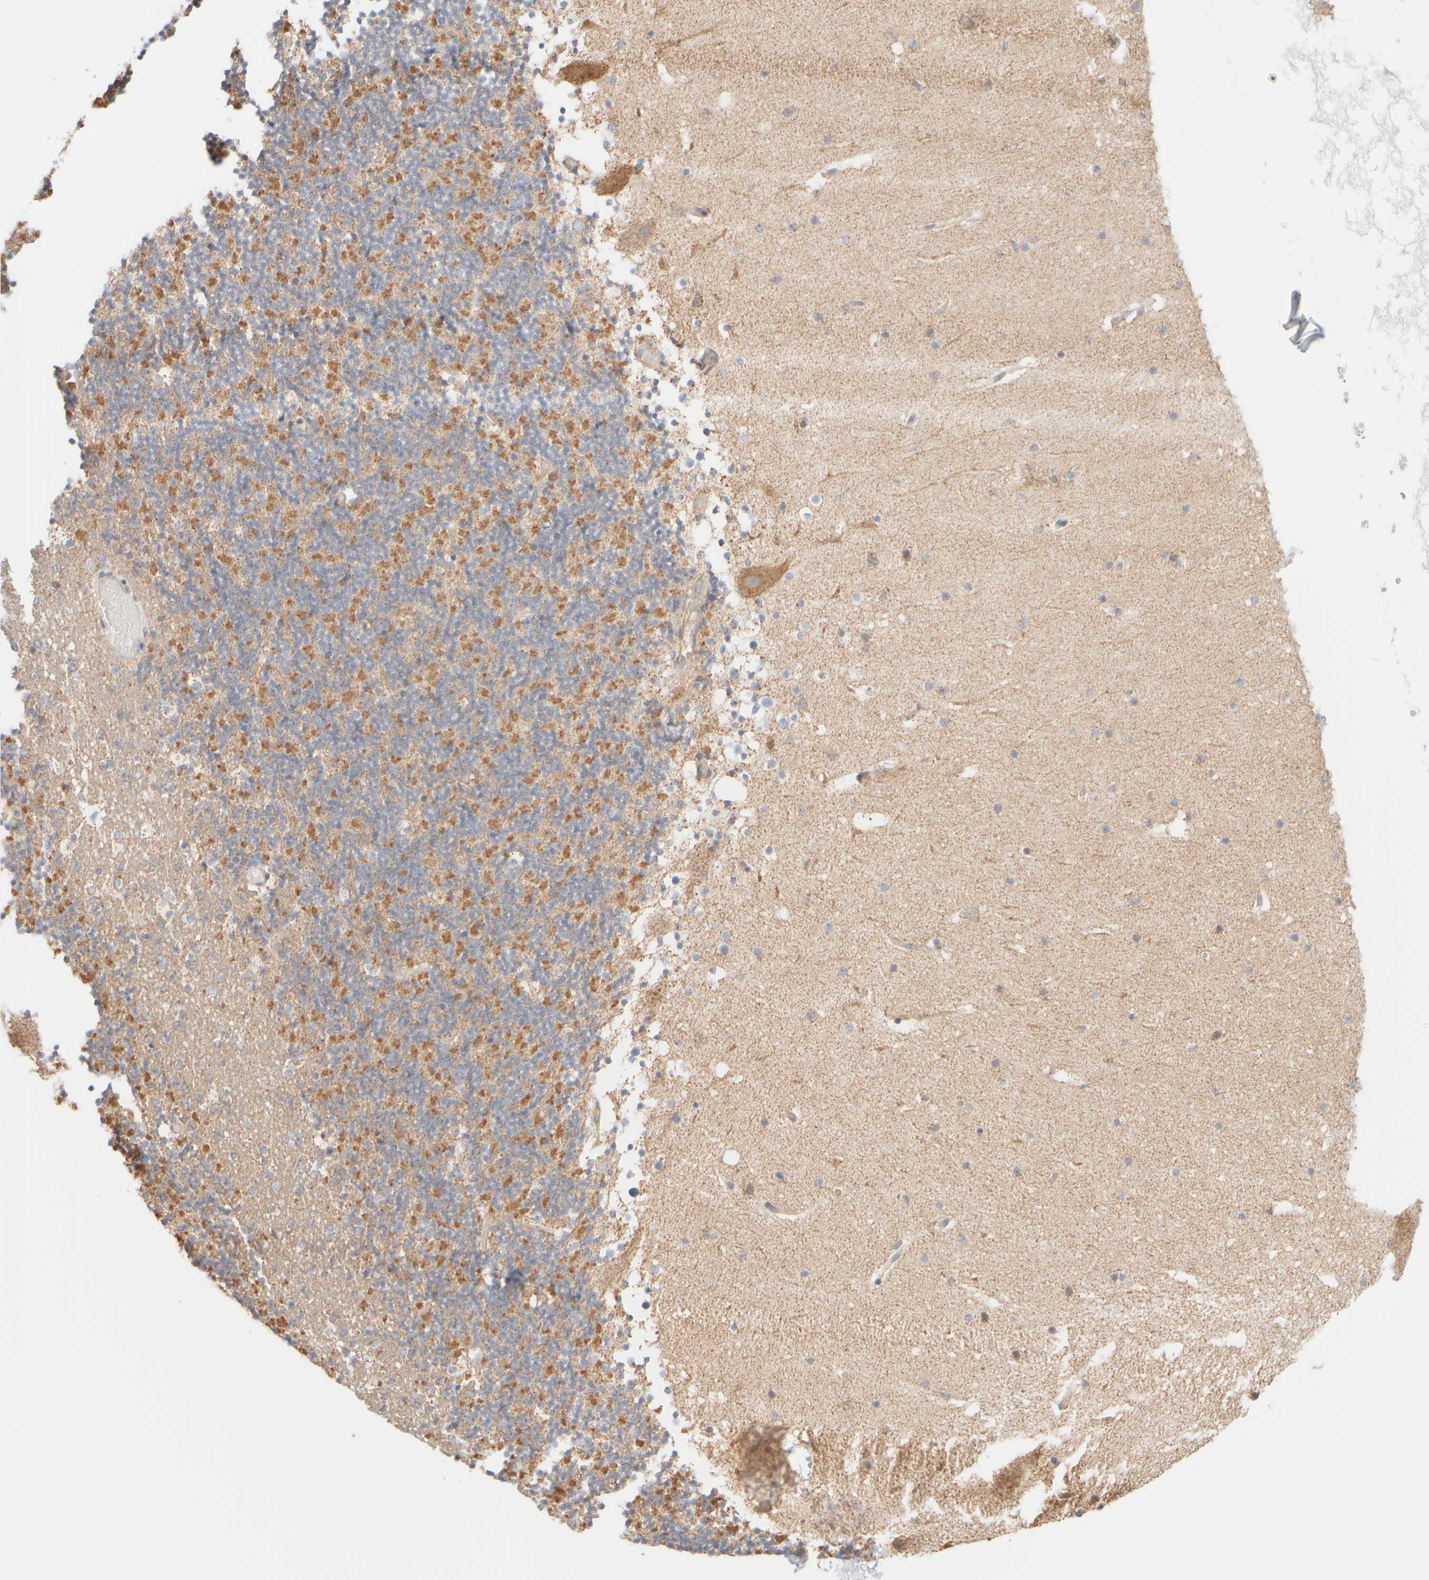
{"staining": {"intensity": "moderate", "quantity": "25%-75%", "location": "cytoplasmic/membranous"}, "tissue": "cerebellum", "cell_type": "Cells in granular layer", "image_type": "normal", "snomed": [{"axis": "morphology", "description": "Normal tissue, NOS"}, {"axis": "topography", "description": "Cerebellum"}], "caption": "Cells in granular layer exhibit medium levels of moderate cytoplasmic/membranous expression in approximately 25%-75% of cells in unremarkable human cerebellum.", "gene": "APBB2", "patient": {"sex": "male", "age": 57}}